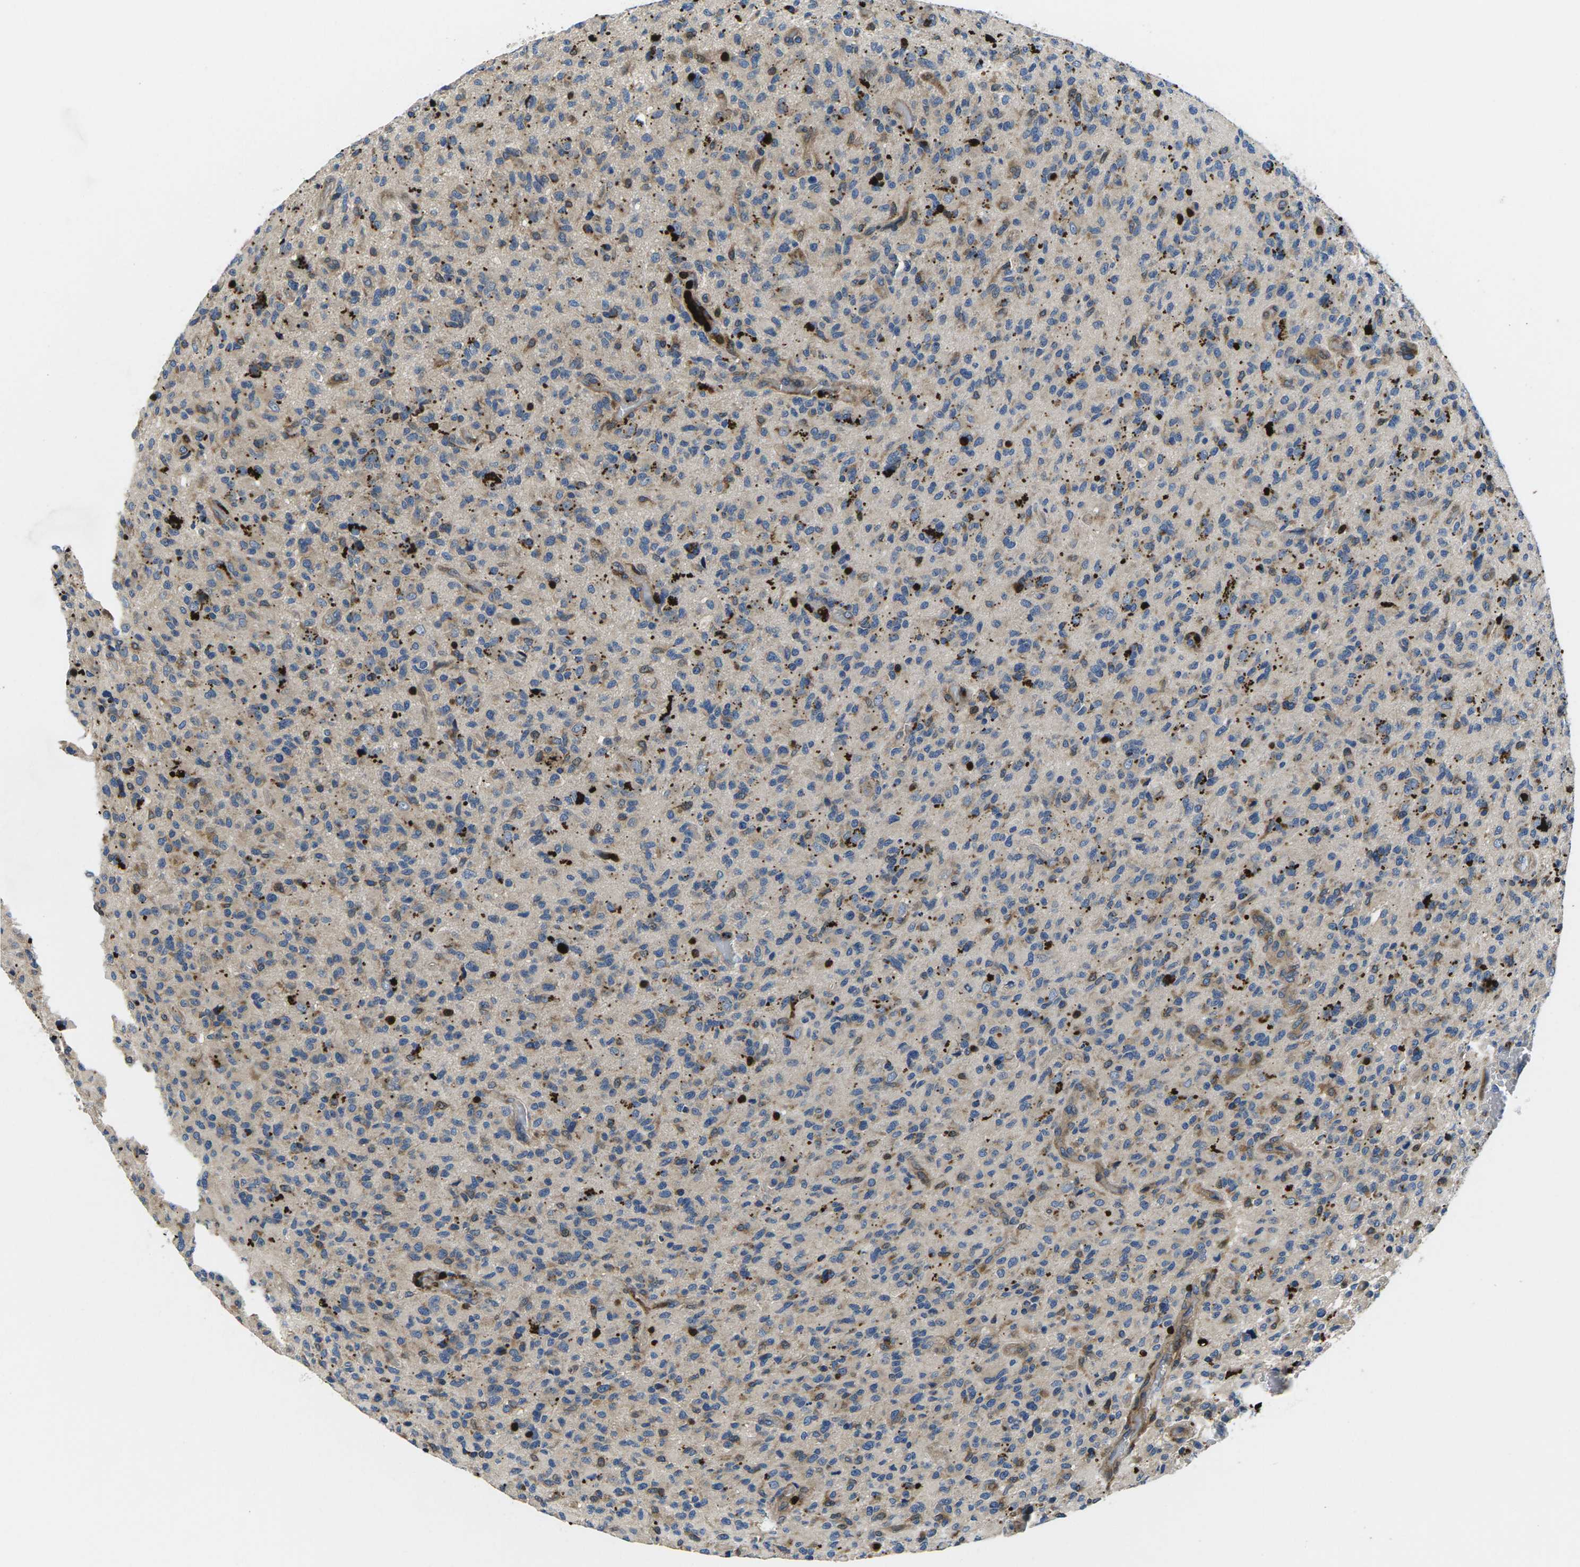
{"staining": {"intensity": "weak", "quantity": "25%-75%", "location": "cytoplasmic/membranous"}, "tissue": "glioma", "cell_type": "Tumor cells", "image_type": "cancer", "snomed": [{"axis": "morphology", "description": "Glioma, malignant, High grade"}, {"axis": "topography", "description": "Brain"}], "caption": "Immunohistochemical staining of human malignant high-grade glioma exhibits weak cytoplasmic/membranous protein positivity in approximately 25%-75% of tumor cells. Nuclei are stained in blue.", "gene": "PLCE1", "patient": {"sex": "male", "age": 71}}